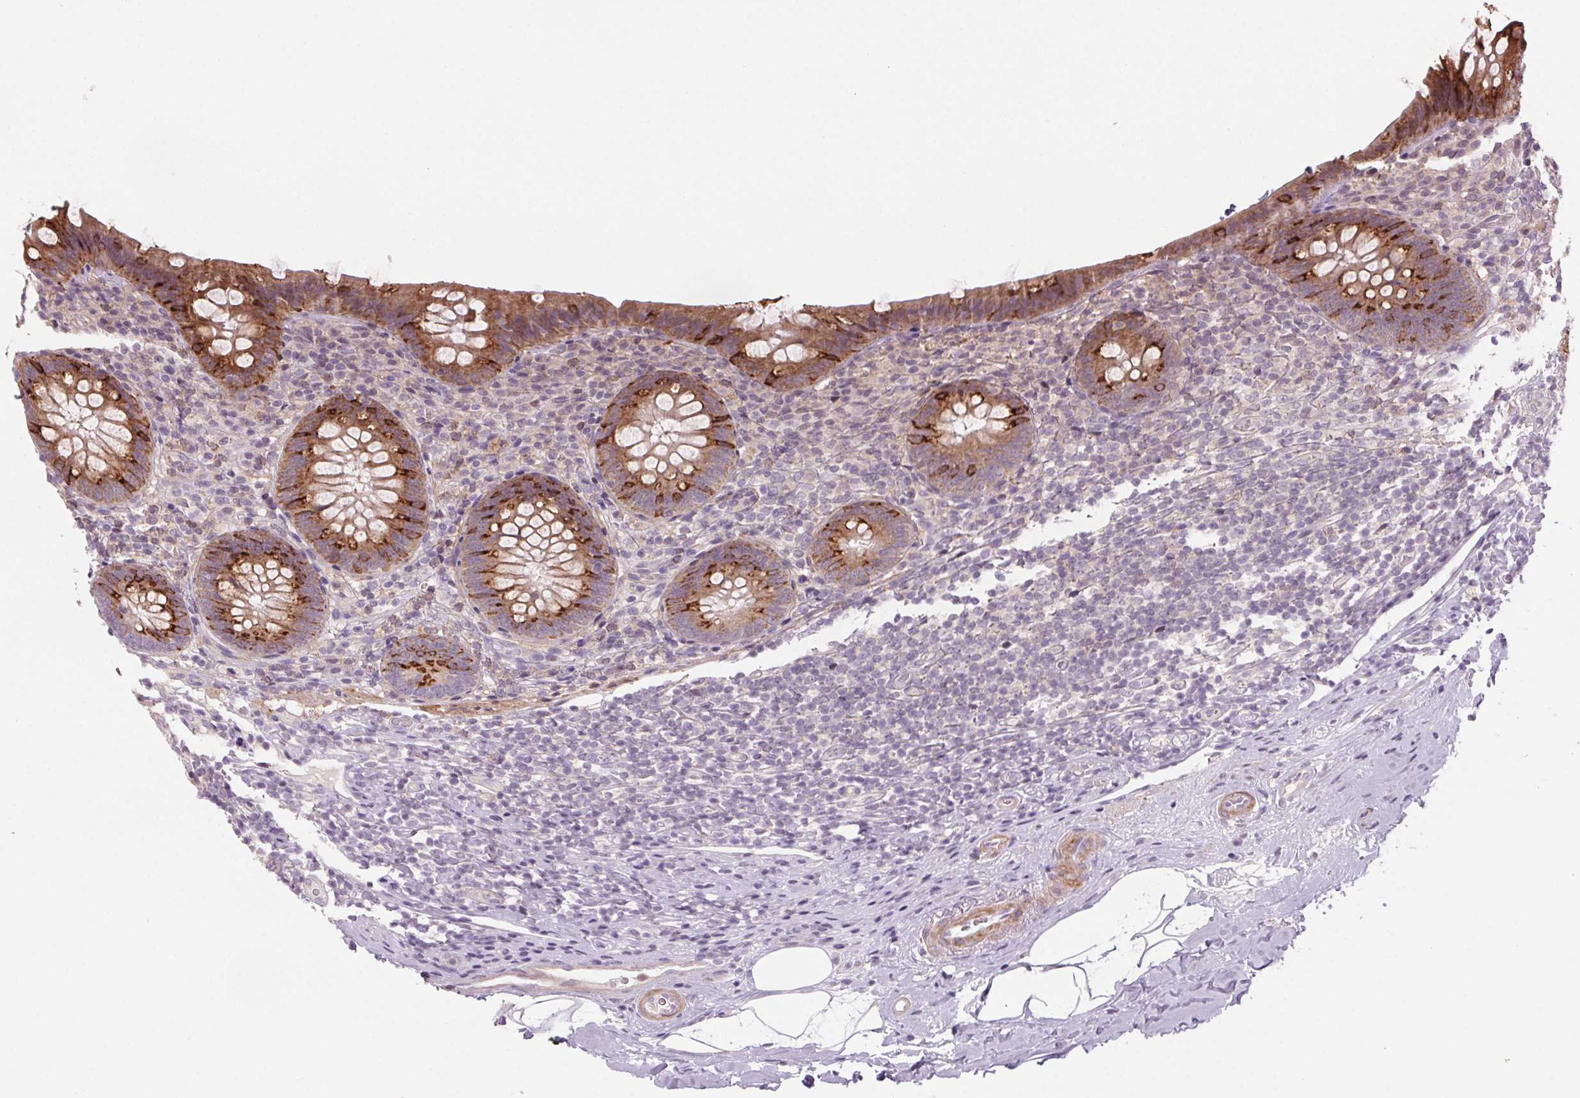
{"staining": {"intensity": "moderate", "quantity": ">75%", "location": "cytoplasmic/membranous"}, "tissue": "appendix", "cell_type": "Glandular cells", "image_type": "normal", "snomed": [{"axis": "morphology", "description": "Normal tissue, NOS"}, {"axis": "topography", "description": "Appendix"}], "caption": "Brown immunohistochemical staining in unremarkable appendix exhibits moderate cytoplasmic/membranous expression in approximately >75% of glandular cells. Immunohistochemistry (ihc) stains the protein in brown and the nuclei are stained blue.", "gene": "HHLA2", "patient": {"sex": "male", "age": 47}}